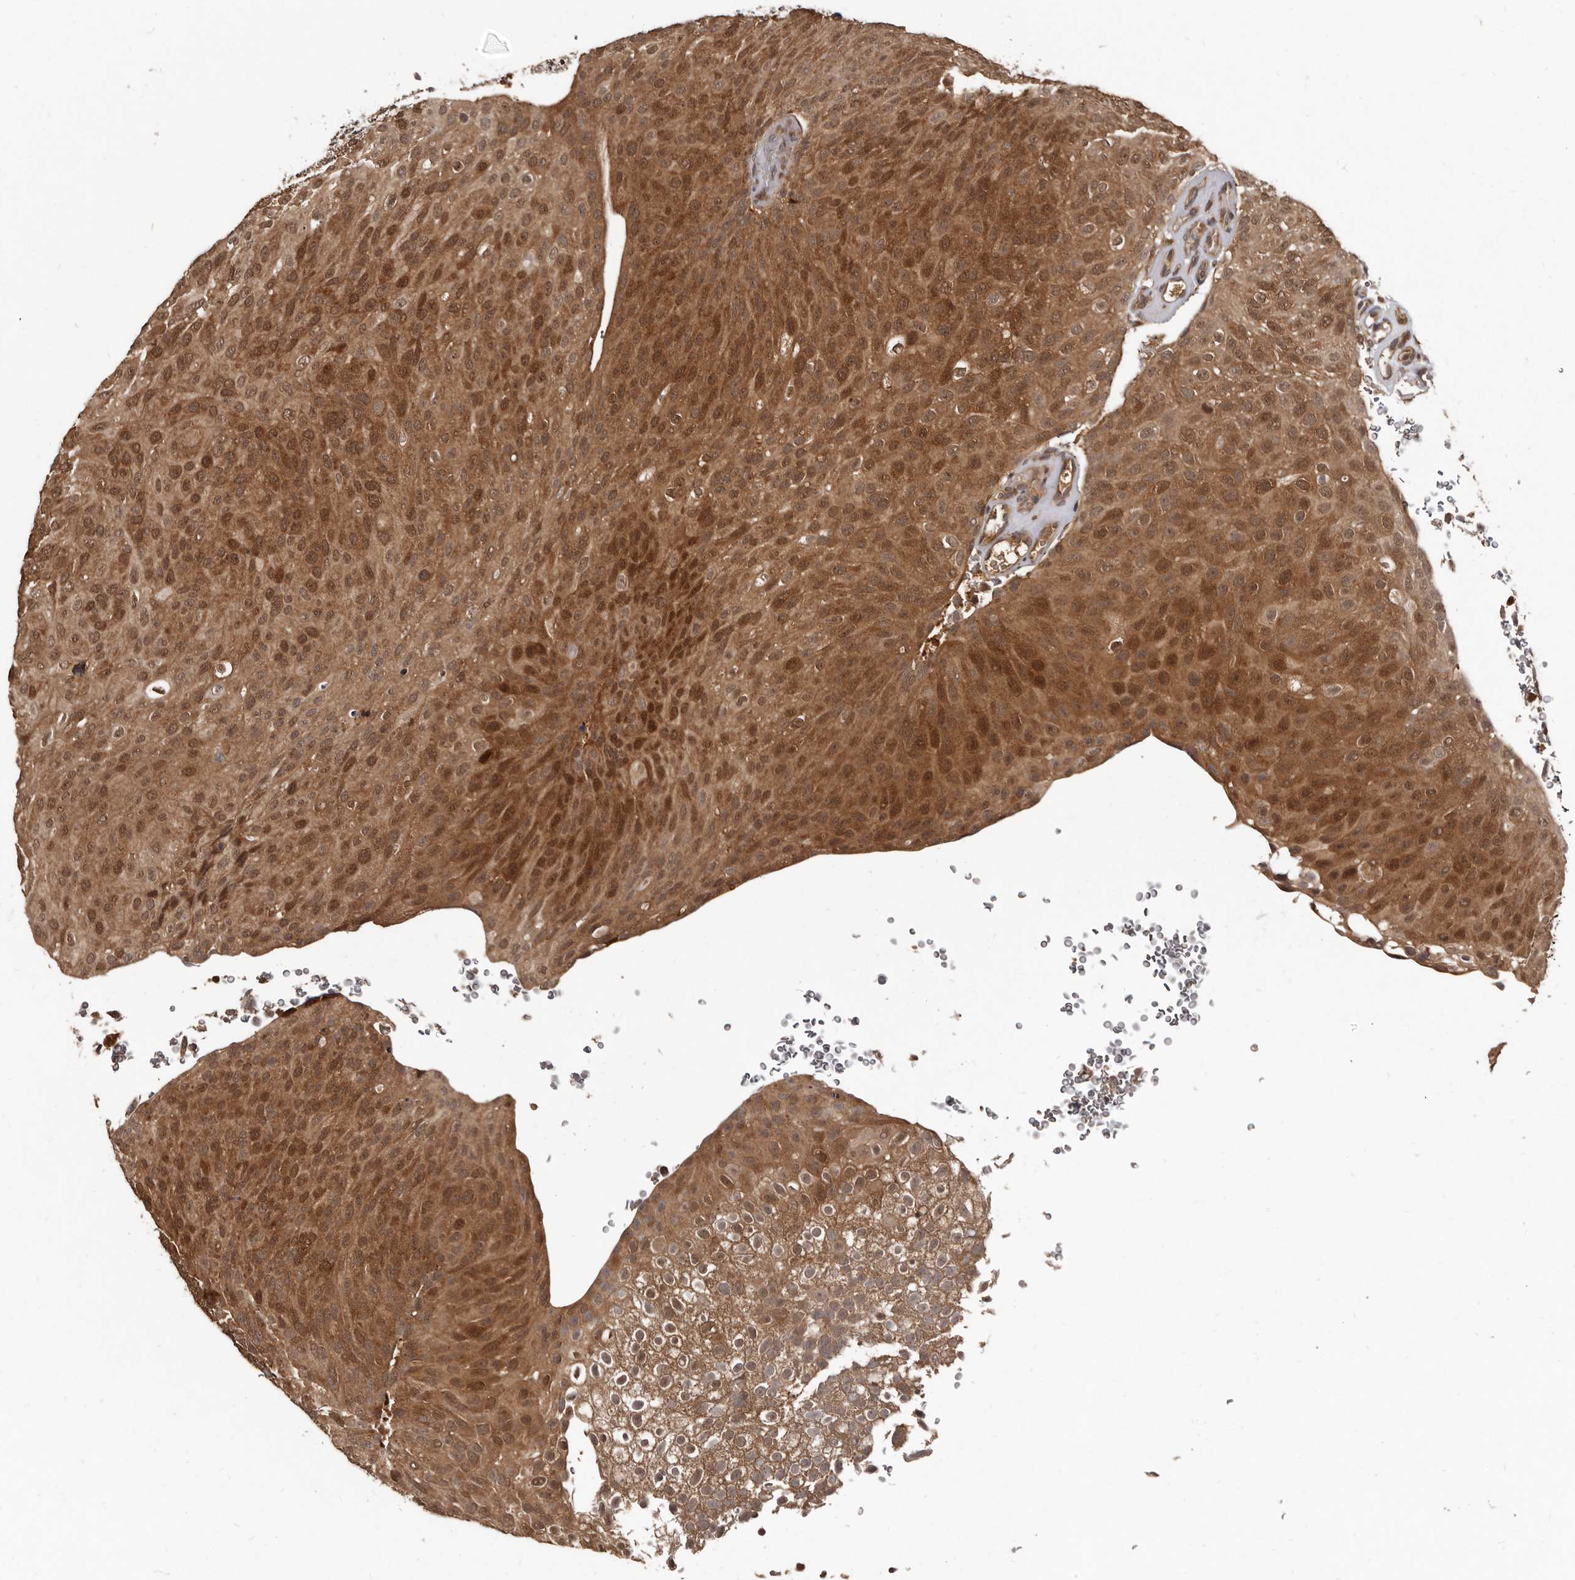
{"staining": {"intensity": "moderate", "quantity": ">75%", "location": "cytoplasmic/membranous"}, "tissue": "urothelial cancer", "cell_type": "Tumor cells", "image_type": "cancer", "snomed": [{"axis": "morphology", "description": "Urothelial carcinoma, Low grade"}, {"axis": "topography", "description": "Urinary bladder"}], "caption": "Urothelial carcinoma (low-grade) was stained to show a protein in brown. There is medium levels of moderate cytoplasmic/membranous expression in approximately >75% of tumor cells. (IHC, brightfield microscopy, high magnification).", "gene": "PMVK", "patient": {"sex": "male", "age": 78}}